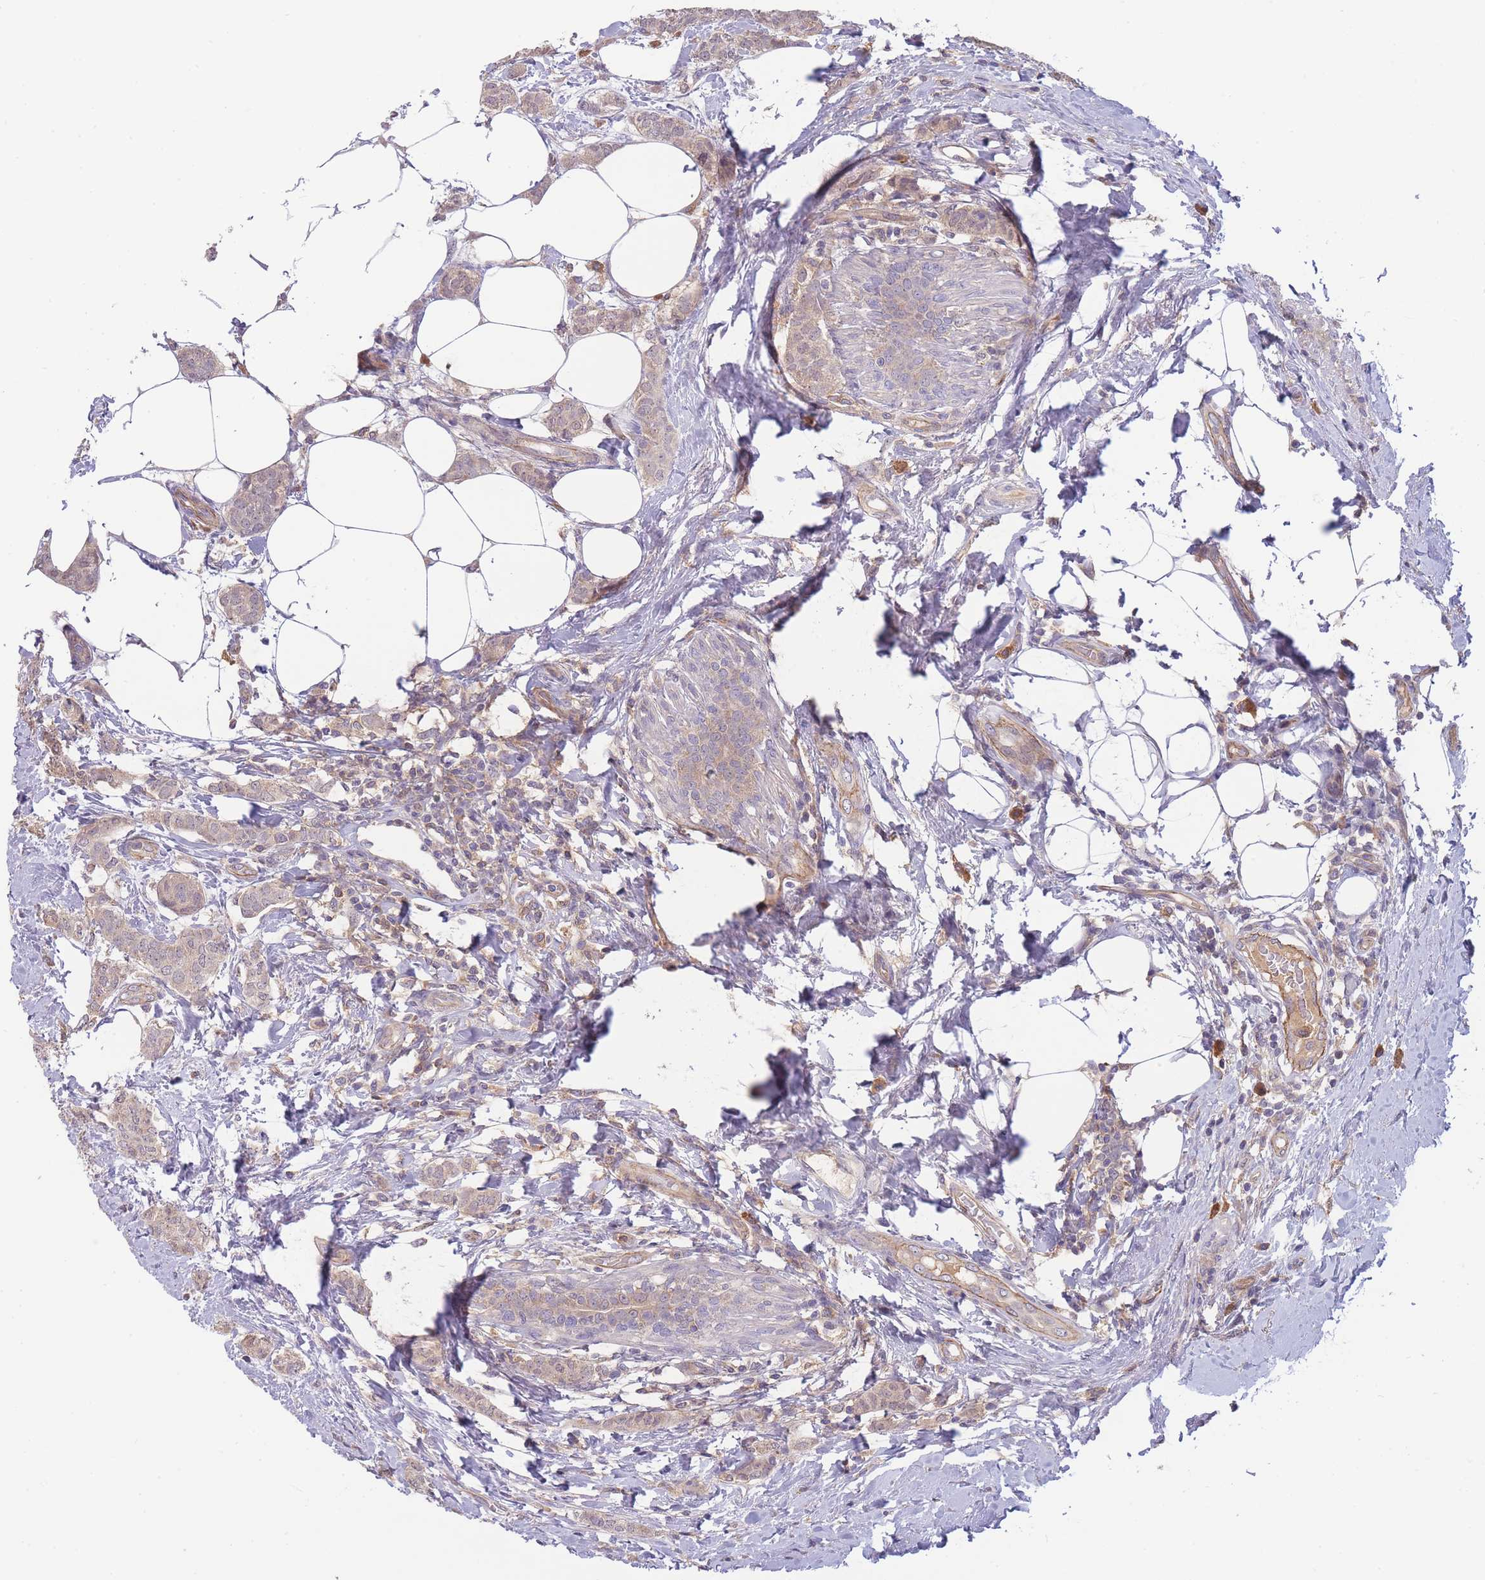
{"staining": {"intensity": "weak", "quantity": "<25%", "location": "cytoplasmic/membranous"}, "tissue": "breast cancer", "cell_type": "Tumor cells", "image_type": "cancer", "snomed": [{"axis": "morphology", "description": "Duct carcinoma"}, {"axis": "topography", "description": "Breast"}], "caption": "Human breast cancer (infiltrating ductal carcinoma) stained for a protein using immunohistochemistry (IHC) demonstrates no positivity in tumor cells.", "gene": "NDUFAF5", "patient": {"sex": "female", "age": 72}}